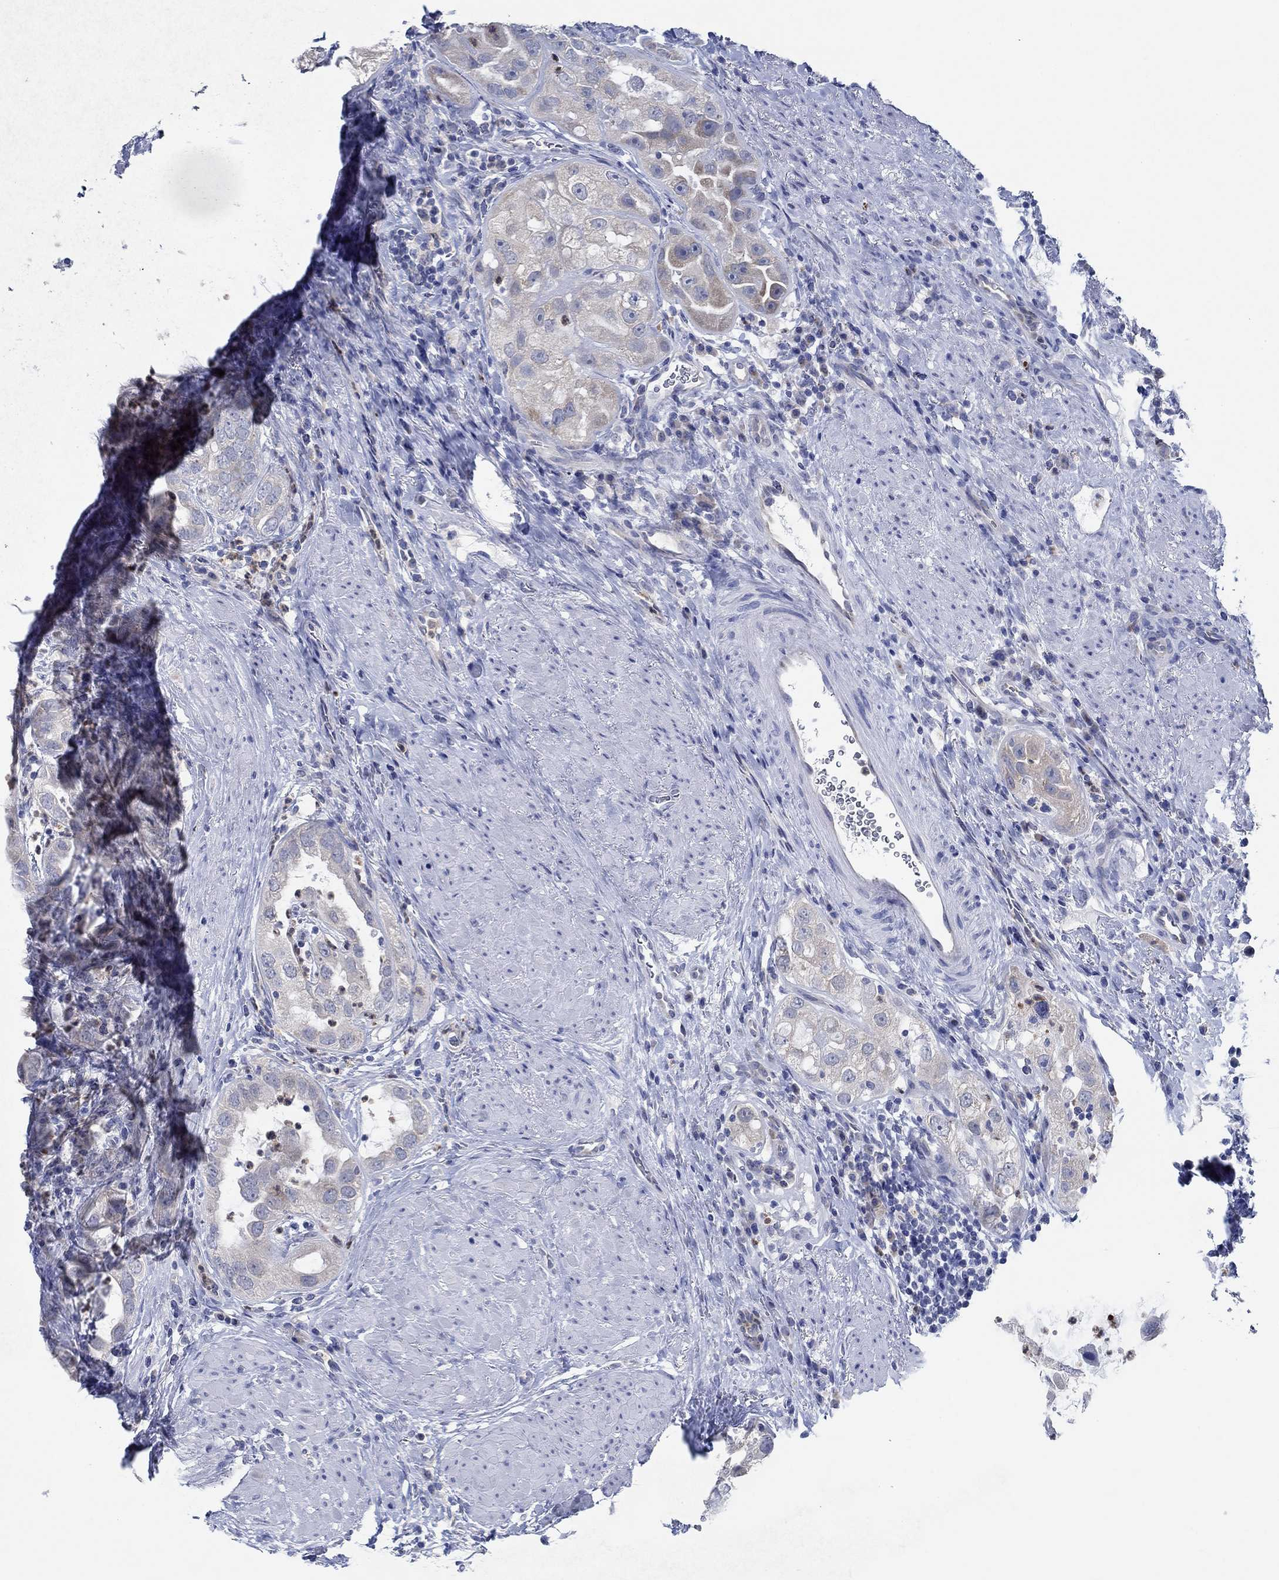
{"staining": {"intensity": "weak", "quantity": "25%-75%", "location": "cytoplasmic/membranous"}, "tissue": "urothelial cancer", "cell_type": "Tumor cells", "image_type": "cancer", "snomed": [{"axis": "morphology", "description": "Urothelial carcinoma, High grade"}, {"axis": "topography", "description": "Urinary bladder"}], "caption": "High-power microscopy captured an immunohistochemistry image of urothelial cancer, revealing weak cytoplasmic/membranous positivity in about 25%-75% of tumor cells. (DAB IHC with brightfield microscopy, high magnification).", "gene": "ZNF671", "patient": {"sex": "female", "age": 41}}